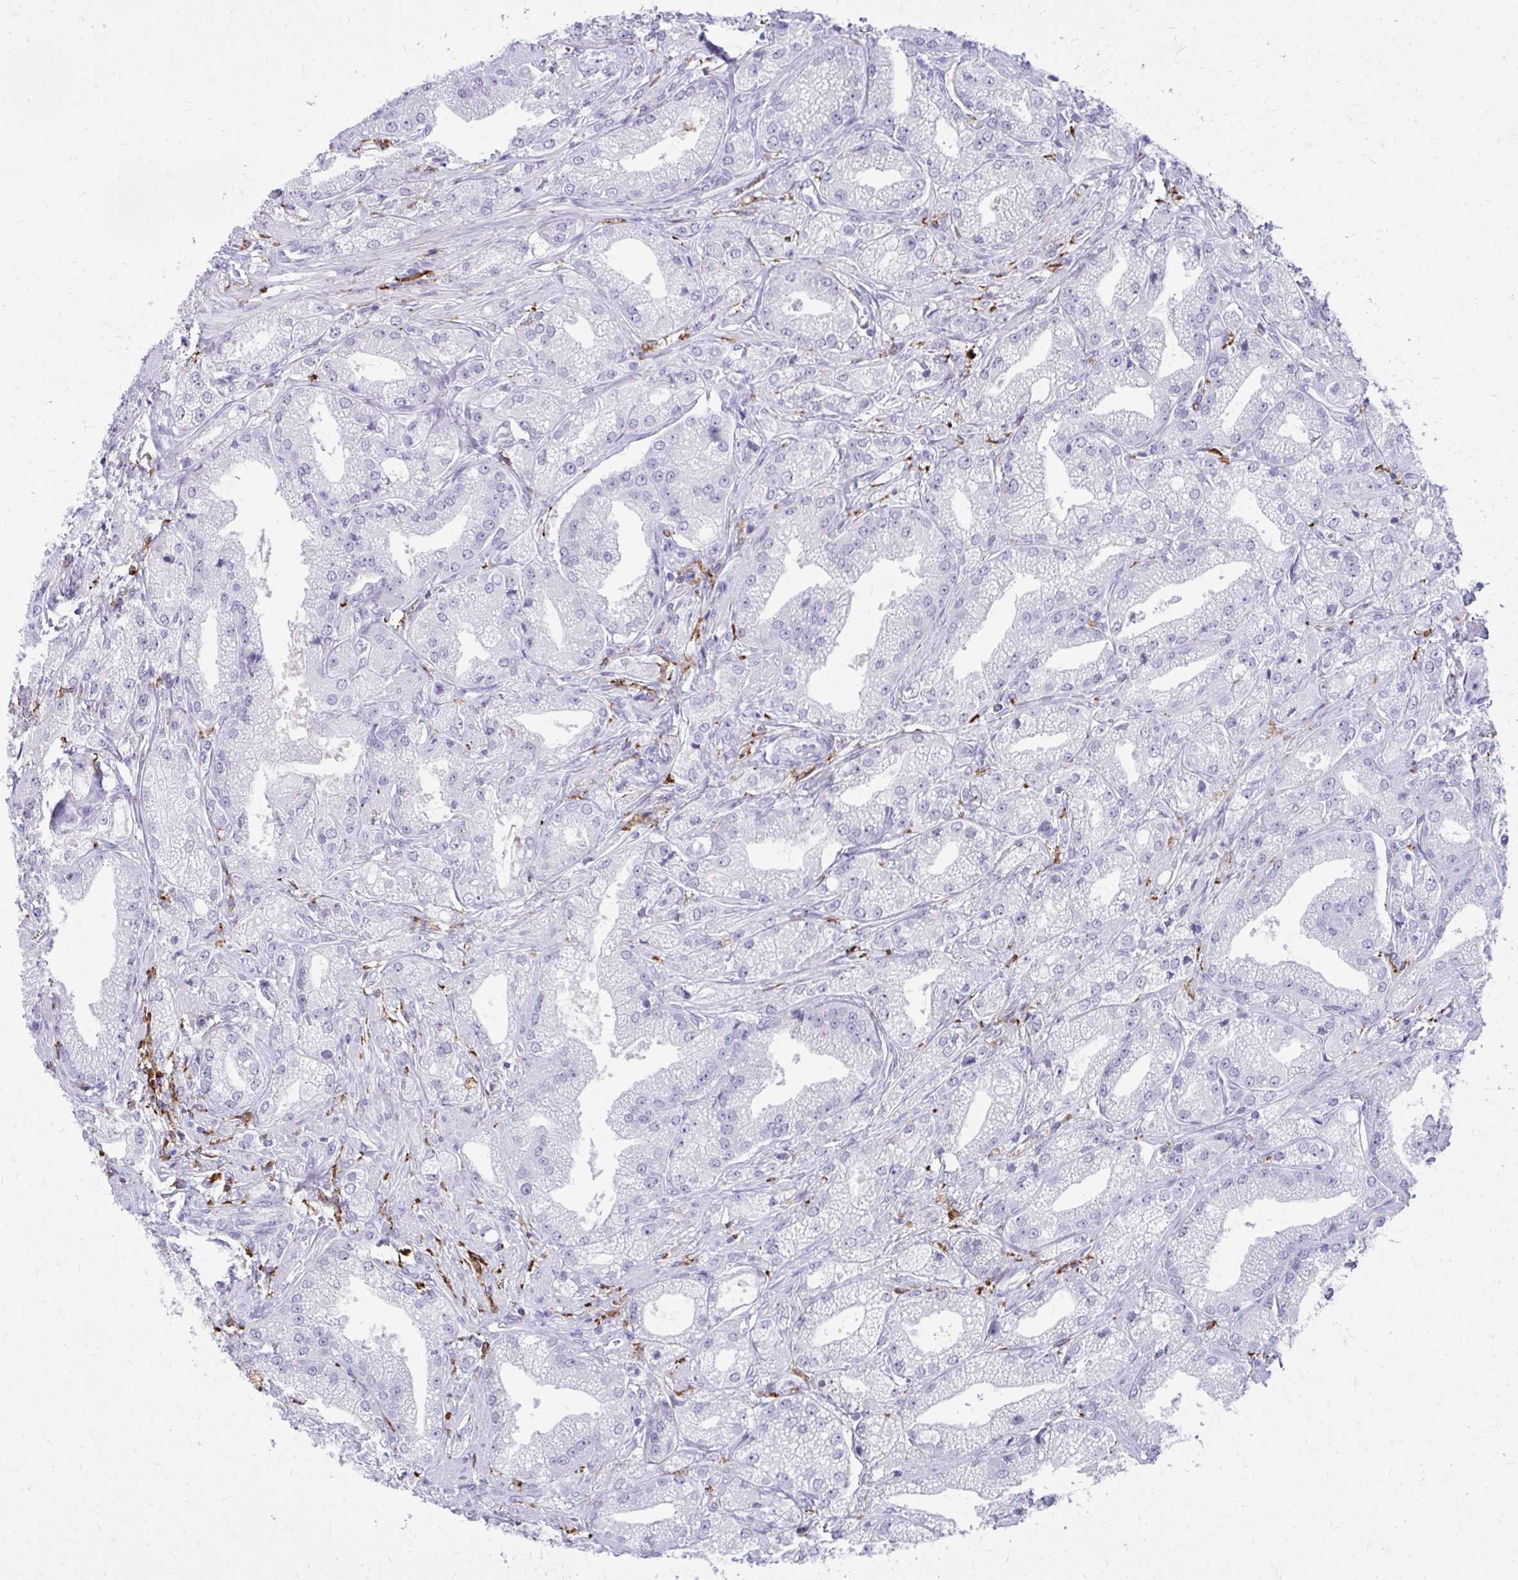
{"staining": {"intensity": "negative", "quantity": "none", "location": "none"}, "tissue": "prostate cancer", "cell_type": "Tumor cells", "image_type": "cancer", "snomed": [{"axis": "morphology", "description": "Adenocarcinoma, High grade"}, {"axis": "topography", "description": "Prostate"}], "caption": "Micrograph shows no protein positivity in tumor cells of prostate cancer tissue.", "gene": "CD163", "patient": {"sex": "male", "age": 61}}